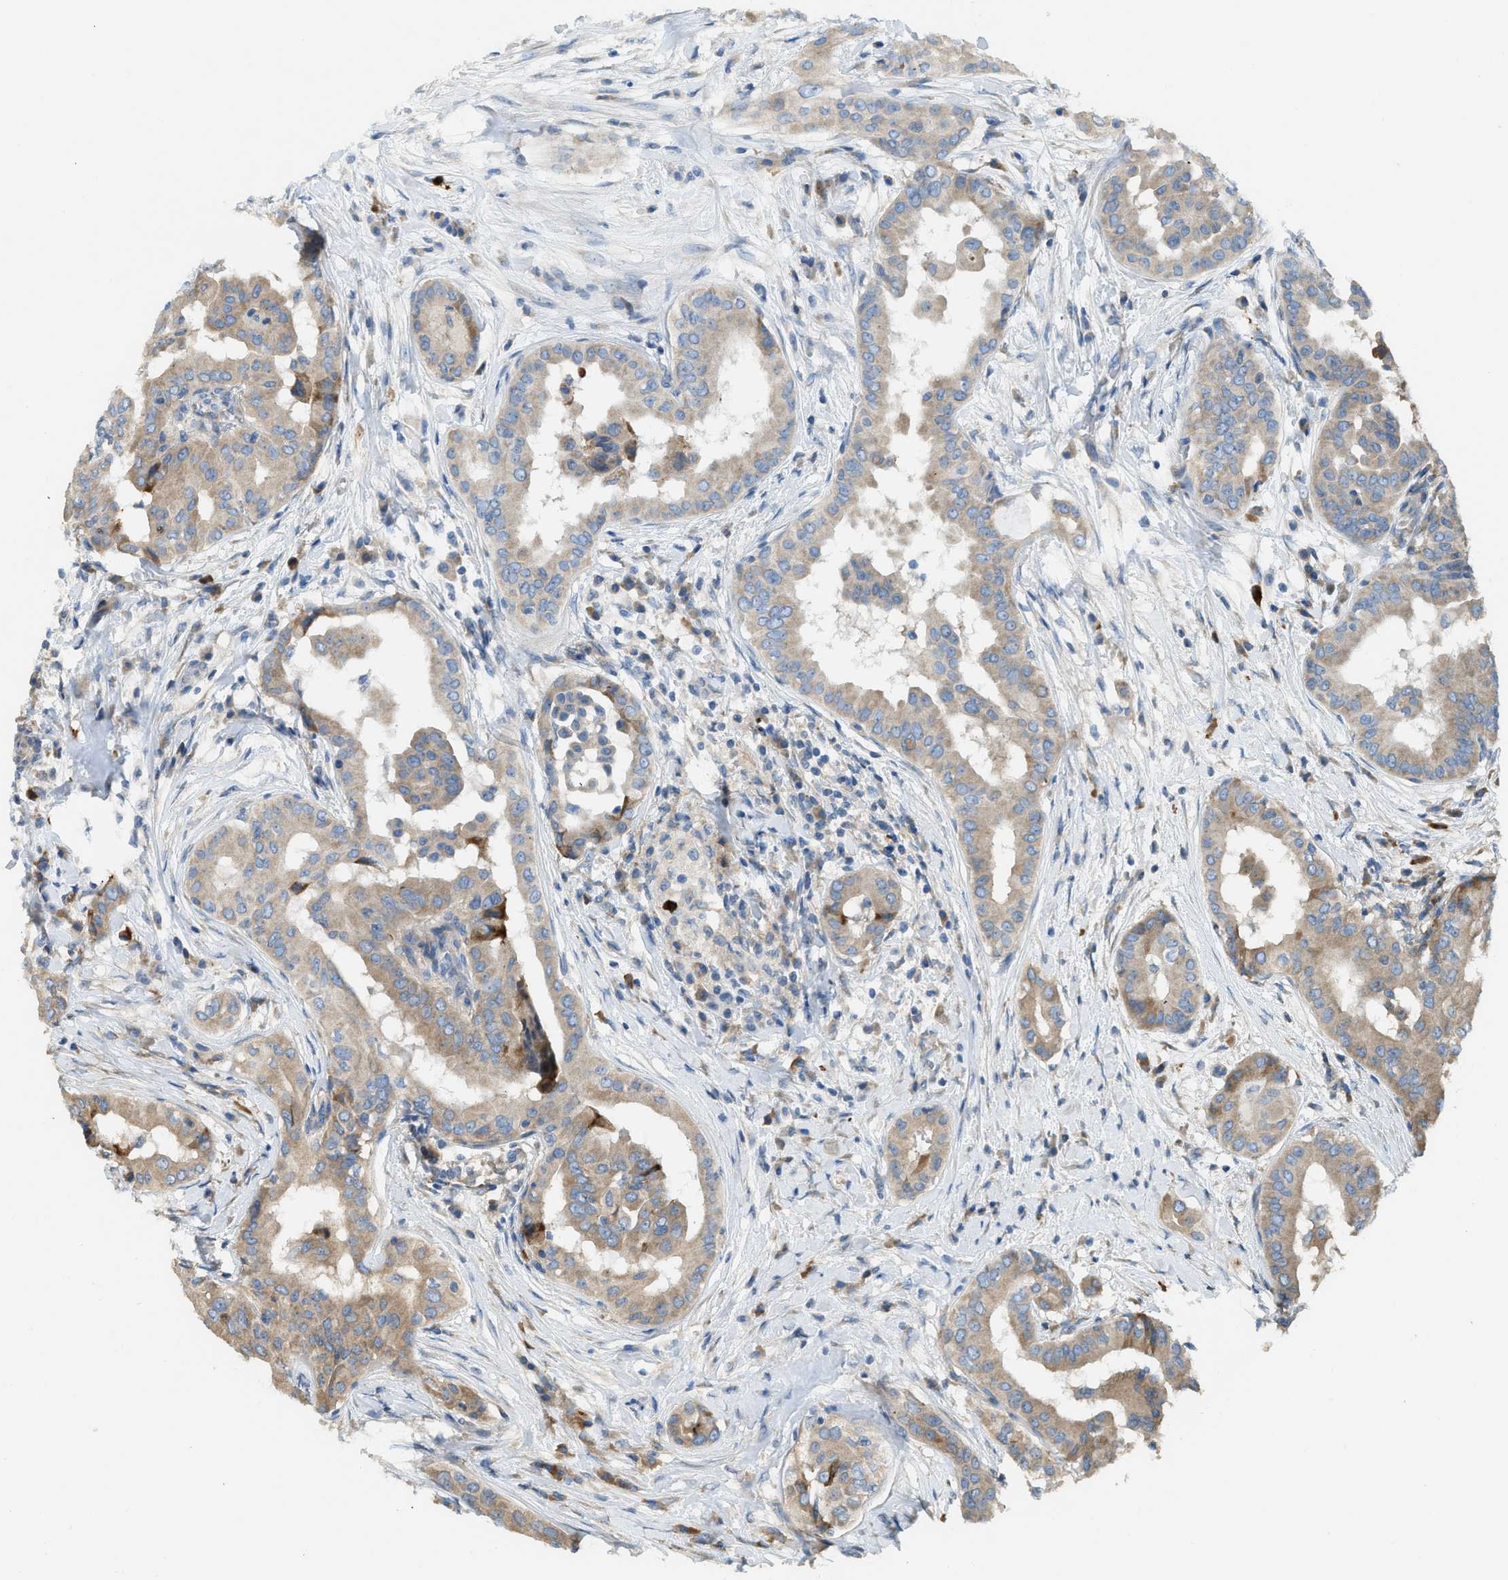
{"staining": {"intensity": "moderate", "quantity": ">75%", "location": "cytoplasmic/membranous"}, "tissue": "thyroid cancer", "cell_type": "Tumor cells", "image_type": "cancer", "snomed": [{"axis": "morphology", "description": "Papillary adenocarcinoma, NOS"}, {"axis": "topography", "description": "Thyroid gland"}], "caption": "This photomicrograph exhibits thyroid cancer stained with immunohistochemistry (IHC) to label a protein in brown. The cytoplasmic/membranous of tumor cells show moderate positivity for the protein. Nuclei are counter-stained blue.", "gene": "TMEM68", "patient": {"sex": "male", "age": 33}}